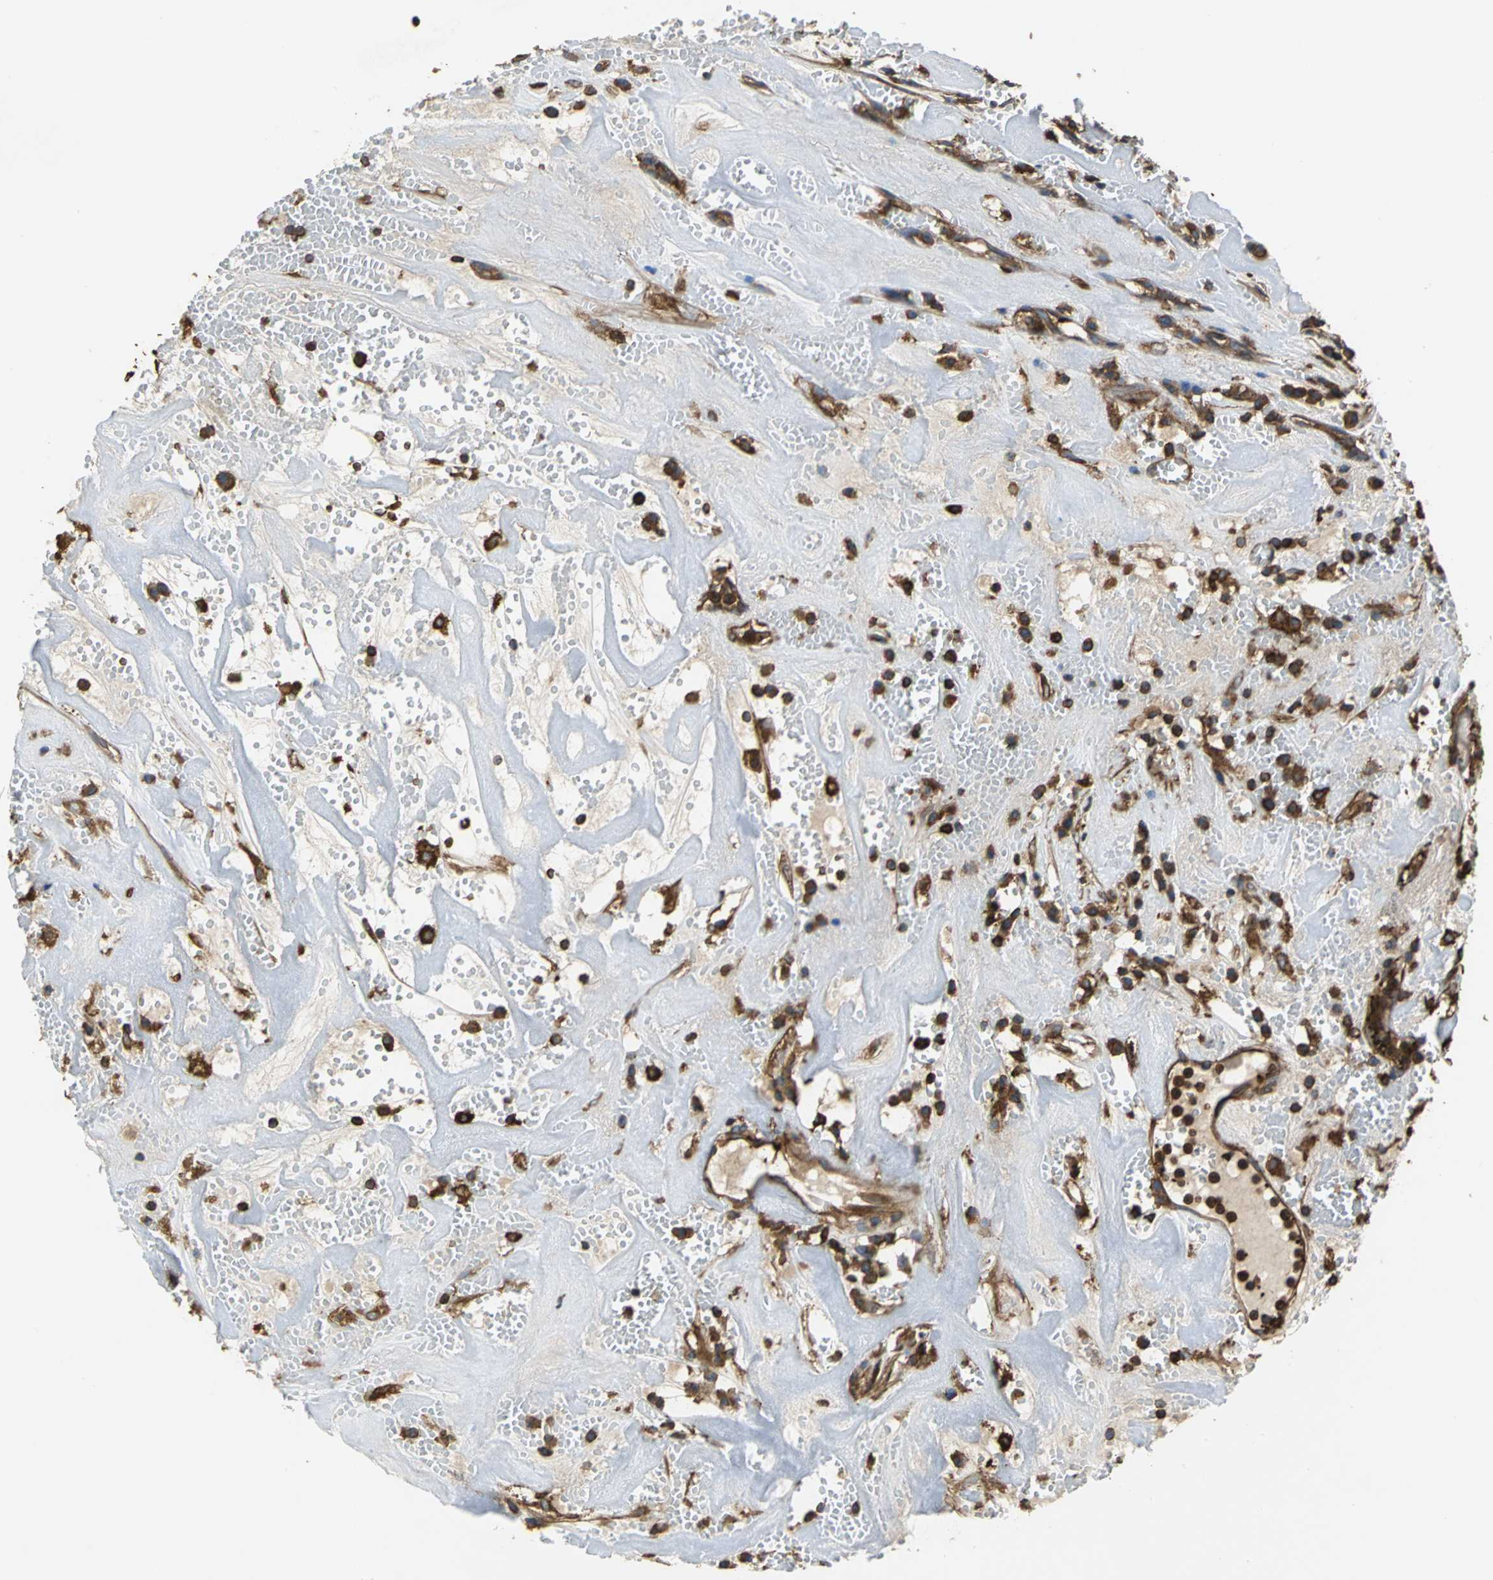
{"staining": {"intensity": "strong", "quantity": ">75%", "location": "cytoplasmic/membranous"}, "tissue": "head and neck cancer", "cell_type": "Tumor cells", "image_type": "cancer", "snomed": [{"axis": "morphology", "description": "Adenocarcinoma, NOS"}, {"axis": "topography", "description": "Salivary gland"}, {"axis": "topography", "description": "Head-Neck"}], "caption": "This image demonstrates adenocarcinoma (head and neck) stained with immunohistochemistry to label a protein in brown. The cytoplasmic/membranous of tumor cells show strong positivity for the protein. Nuclei are counter-stained blue.", "gene": "TLN1", "patient": {"sex": "female", "age": 65}}